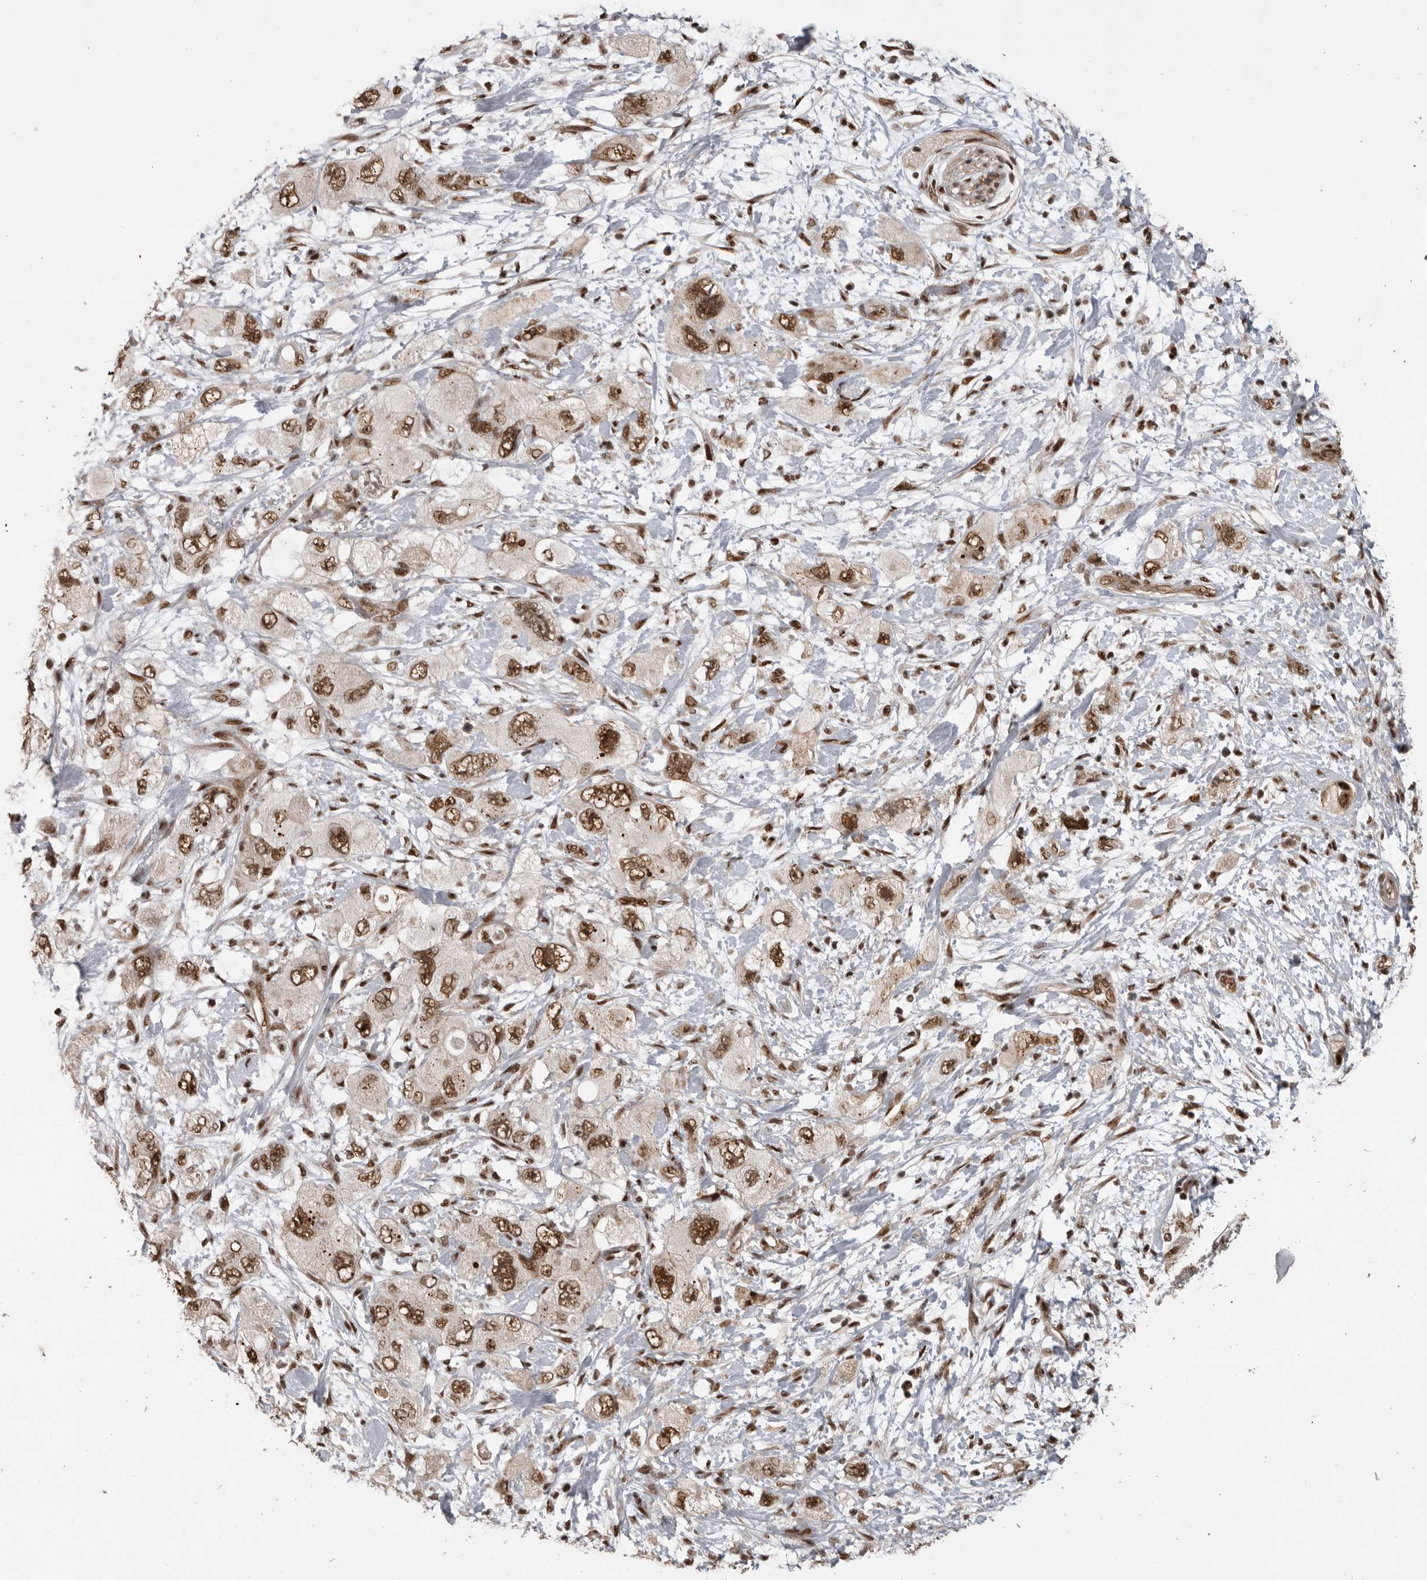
{"staining": {"intensity": "strong", "quantity": ">75%", "location": "nuclear"}, "tissue": "pancreatic cancer", "cell_type": "Tumor cells", "image_type": "cancer", "snomed": [{"axis": "morphology", "description": "Adenocarcinoma, NOS"}, {"axis": "topography", "description": "Pancreas"}], "caption": "Immunohistochemistry of human adenocarcinoma (pancreatic) reveals high levels of strong nuclear expression in about >75% of tumor cells. The protein of interest is shown in brown color, while the nuclei are stained blue.", "gene": "CBLL1", "patient": {"sex": "female", "age": 73}}